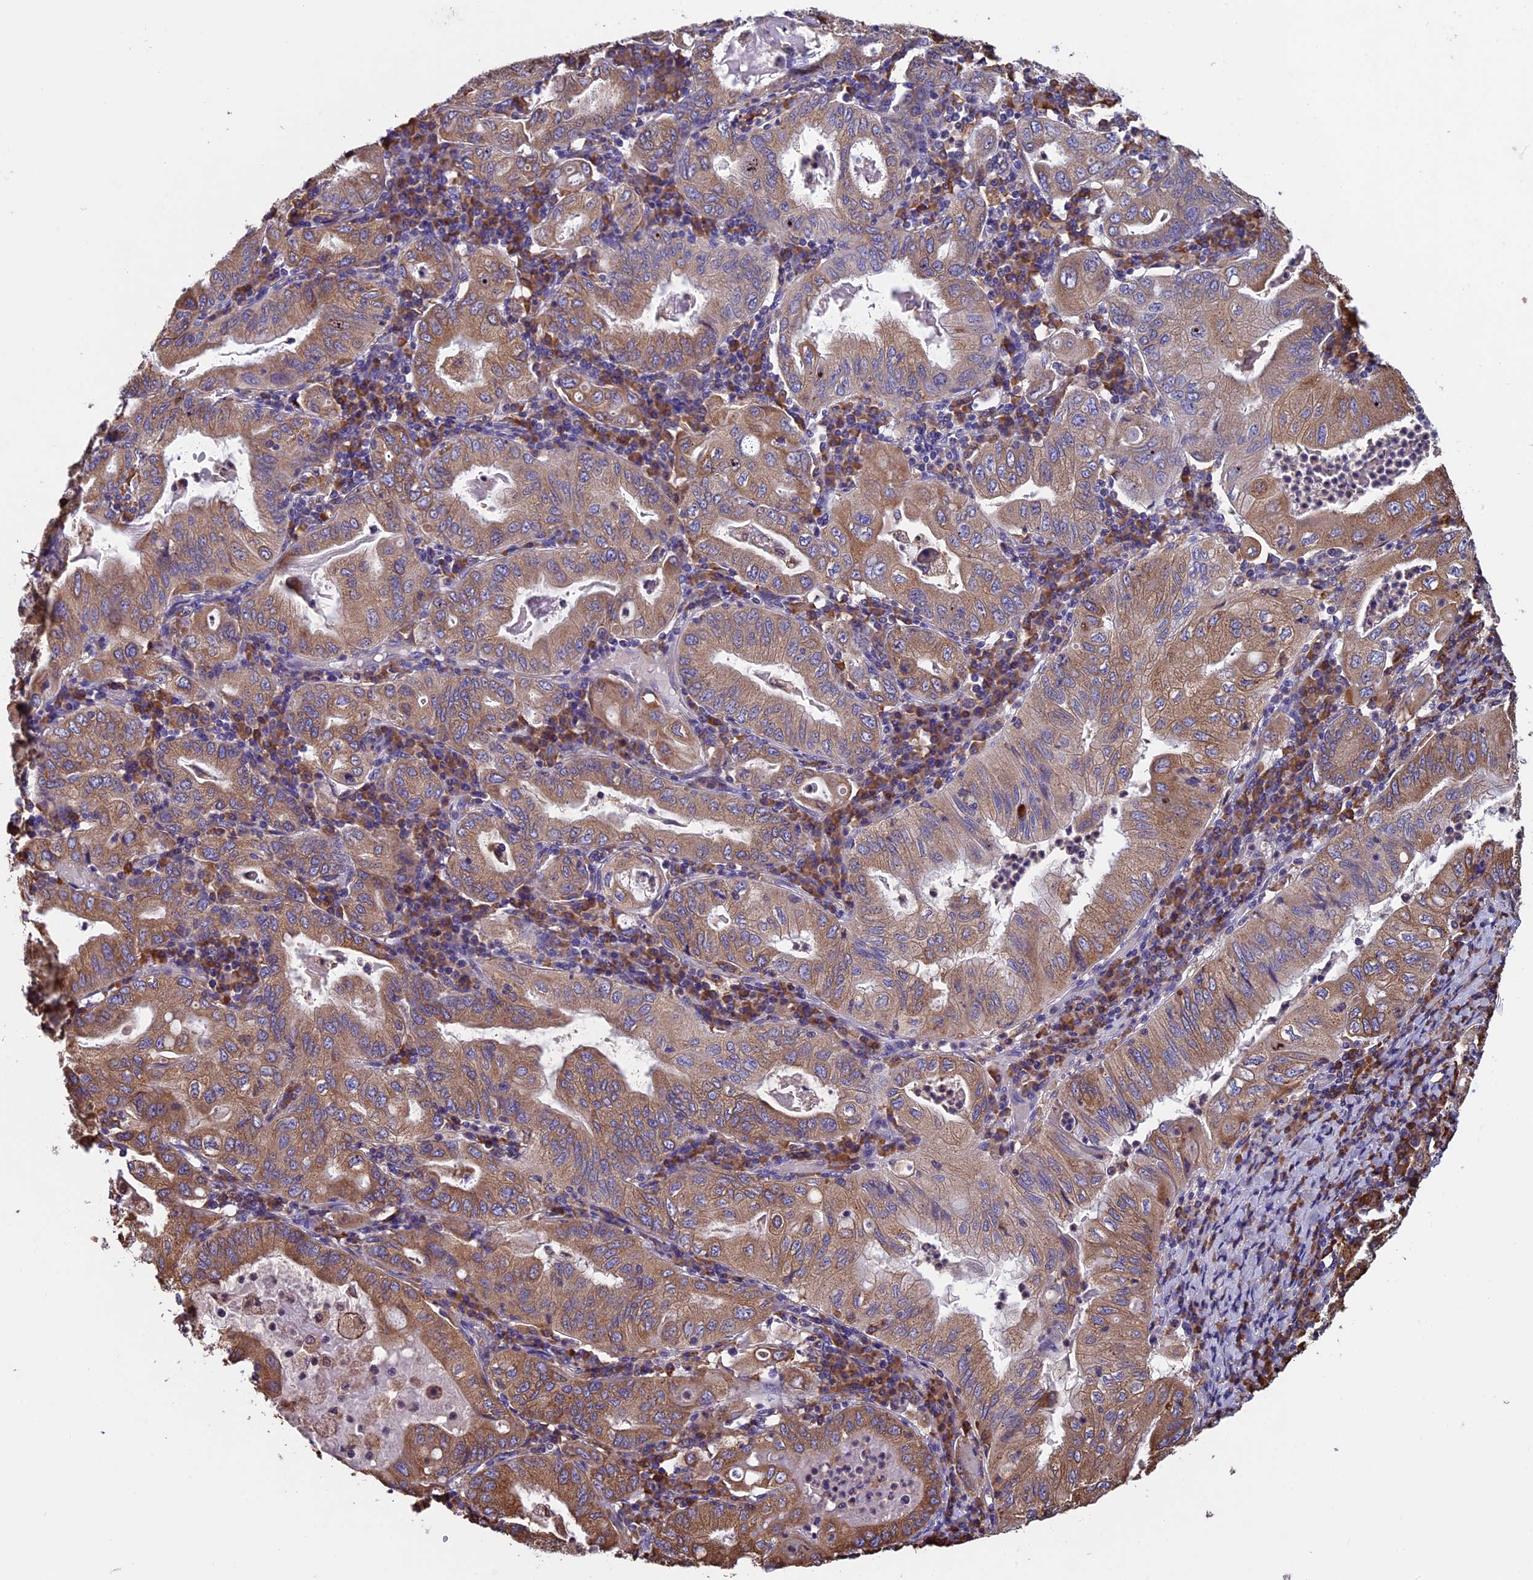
{"staining": {"intensity": "moderate", "quantity": ">75%", "location": "cytoplasmic/membranous"}, "tissue": "stomach cancer", "cell_type": "Tumor cells", "image_type": "cancer", "snomed": [{"axis": "morphology", "description": "Normal tissue, NOS"}, {"axis": "morphology", "description": "Adenocarcinoma, NOS"}, {"axis": "topography", "description": "Esophagus"}, {"axis": "topography", "description": "Stomach, upper"}, {"axis": "topography", "description": "Peripheral nerve tissue"}], "caption": "The photomicrograph demonstrates immunohistochemical staining of stomach cancer (adenocarcinoma). There is moderate cytoplasmic/membranous staining is present in about >75% of tumor cells.", "gene": "BTBD3", "patient": {"sex": "male", "age": 62}}